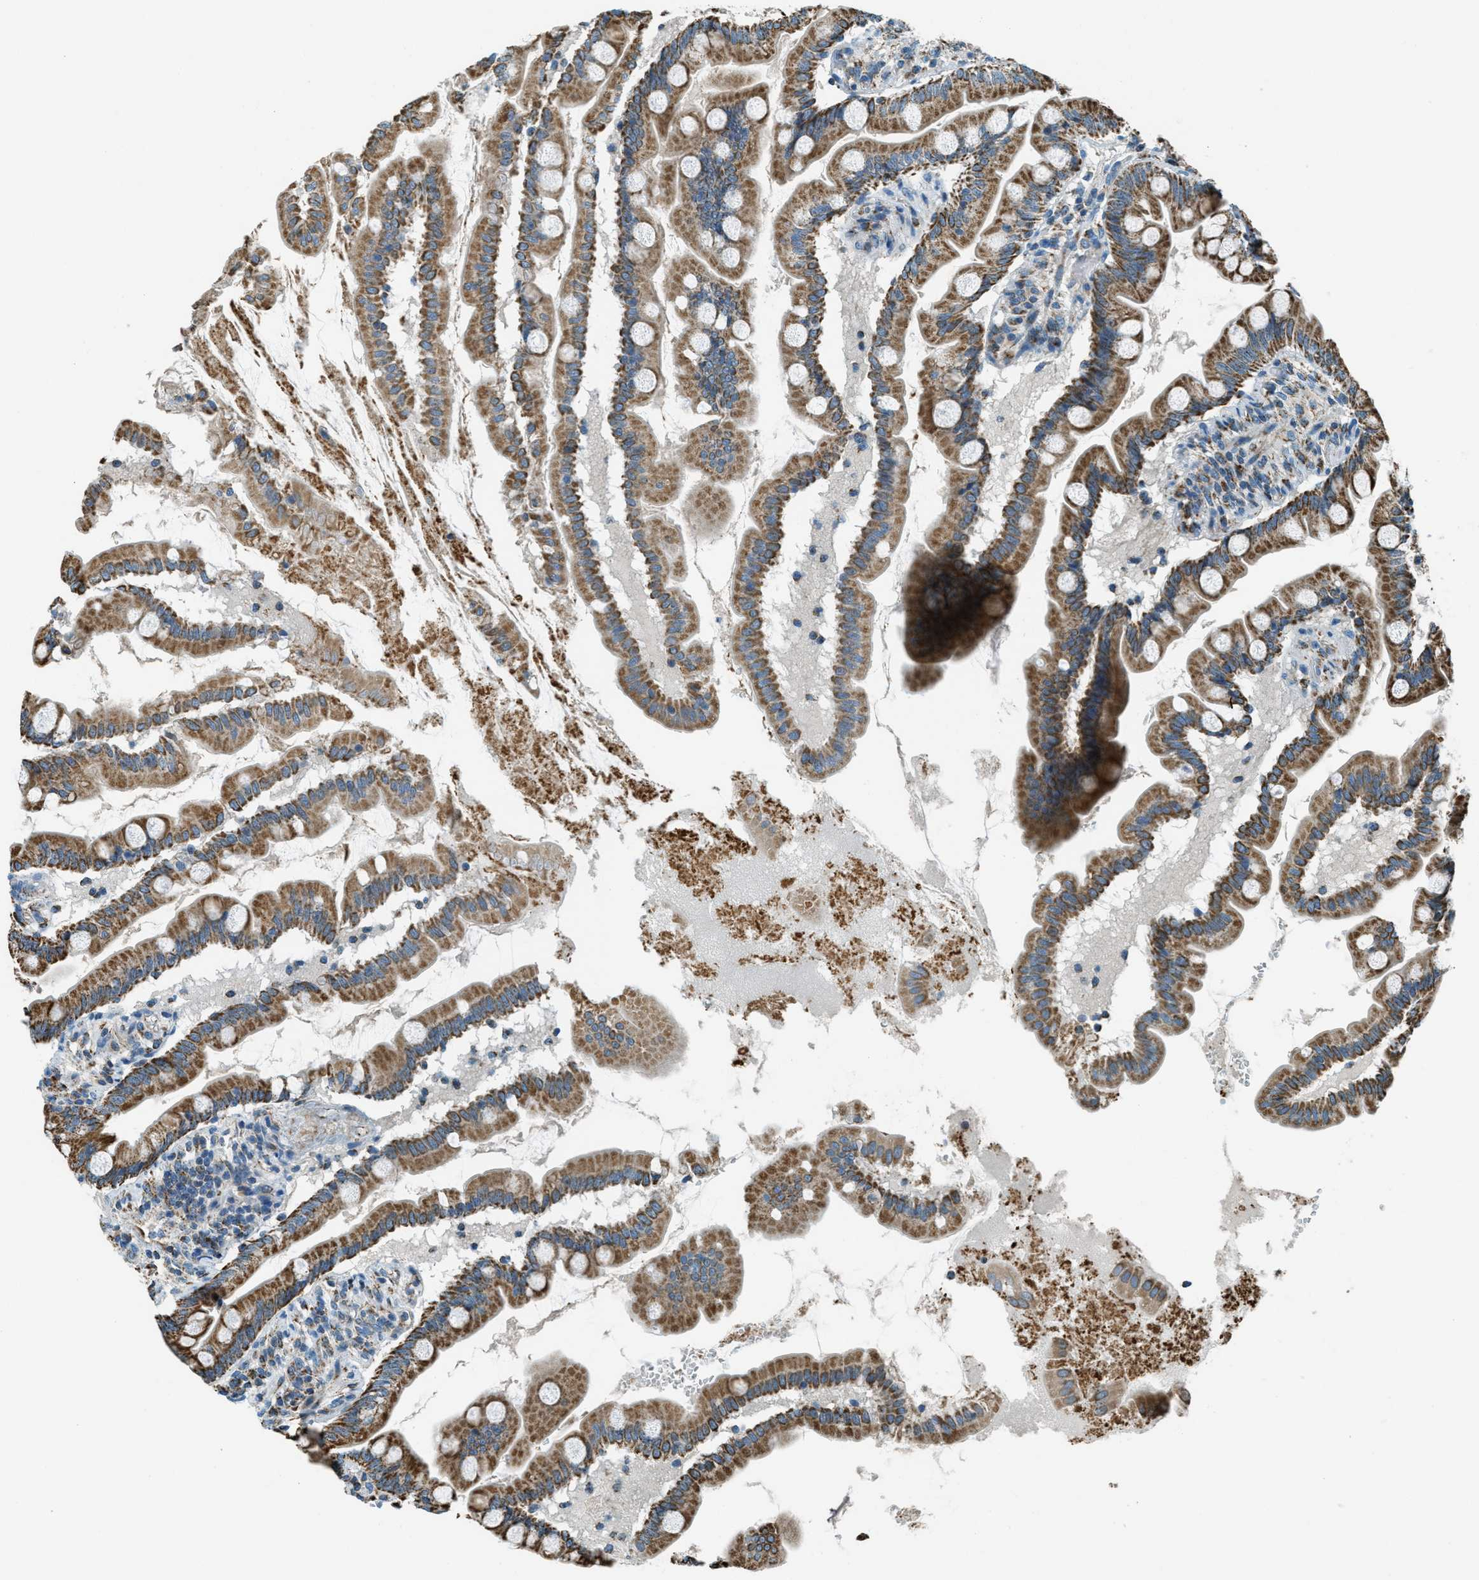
{"staining": {"intensity": "moderate", "quantity": ">75%", "location": "cytoplasmic/membranous"}, "tissue": "small intestine", "cell_type": "Glandular cells", "image_type": "normal", "snomed": [{"axis": "morphology", "description": "Normal tissue, NOS"}, {"axis": "topography", "description": "Small intestine"}], "caption": "Immunohistochemistry (IHC) of normal human small intestine exhibits medium levels of moderate cytoplasmic/membranous positivity in approximately >75% of glandular cells.", "gene": "CHST15", "patient": {"sex": "female", "age": 56}}